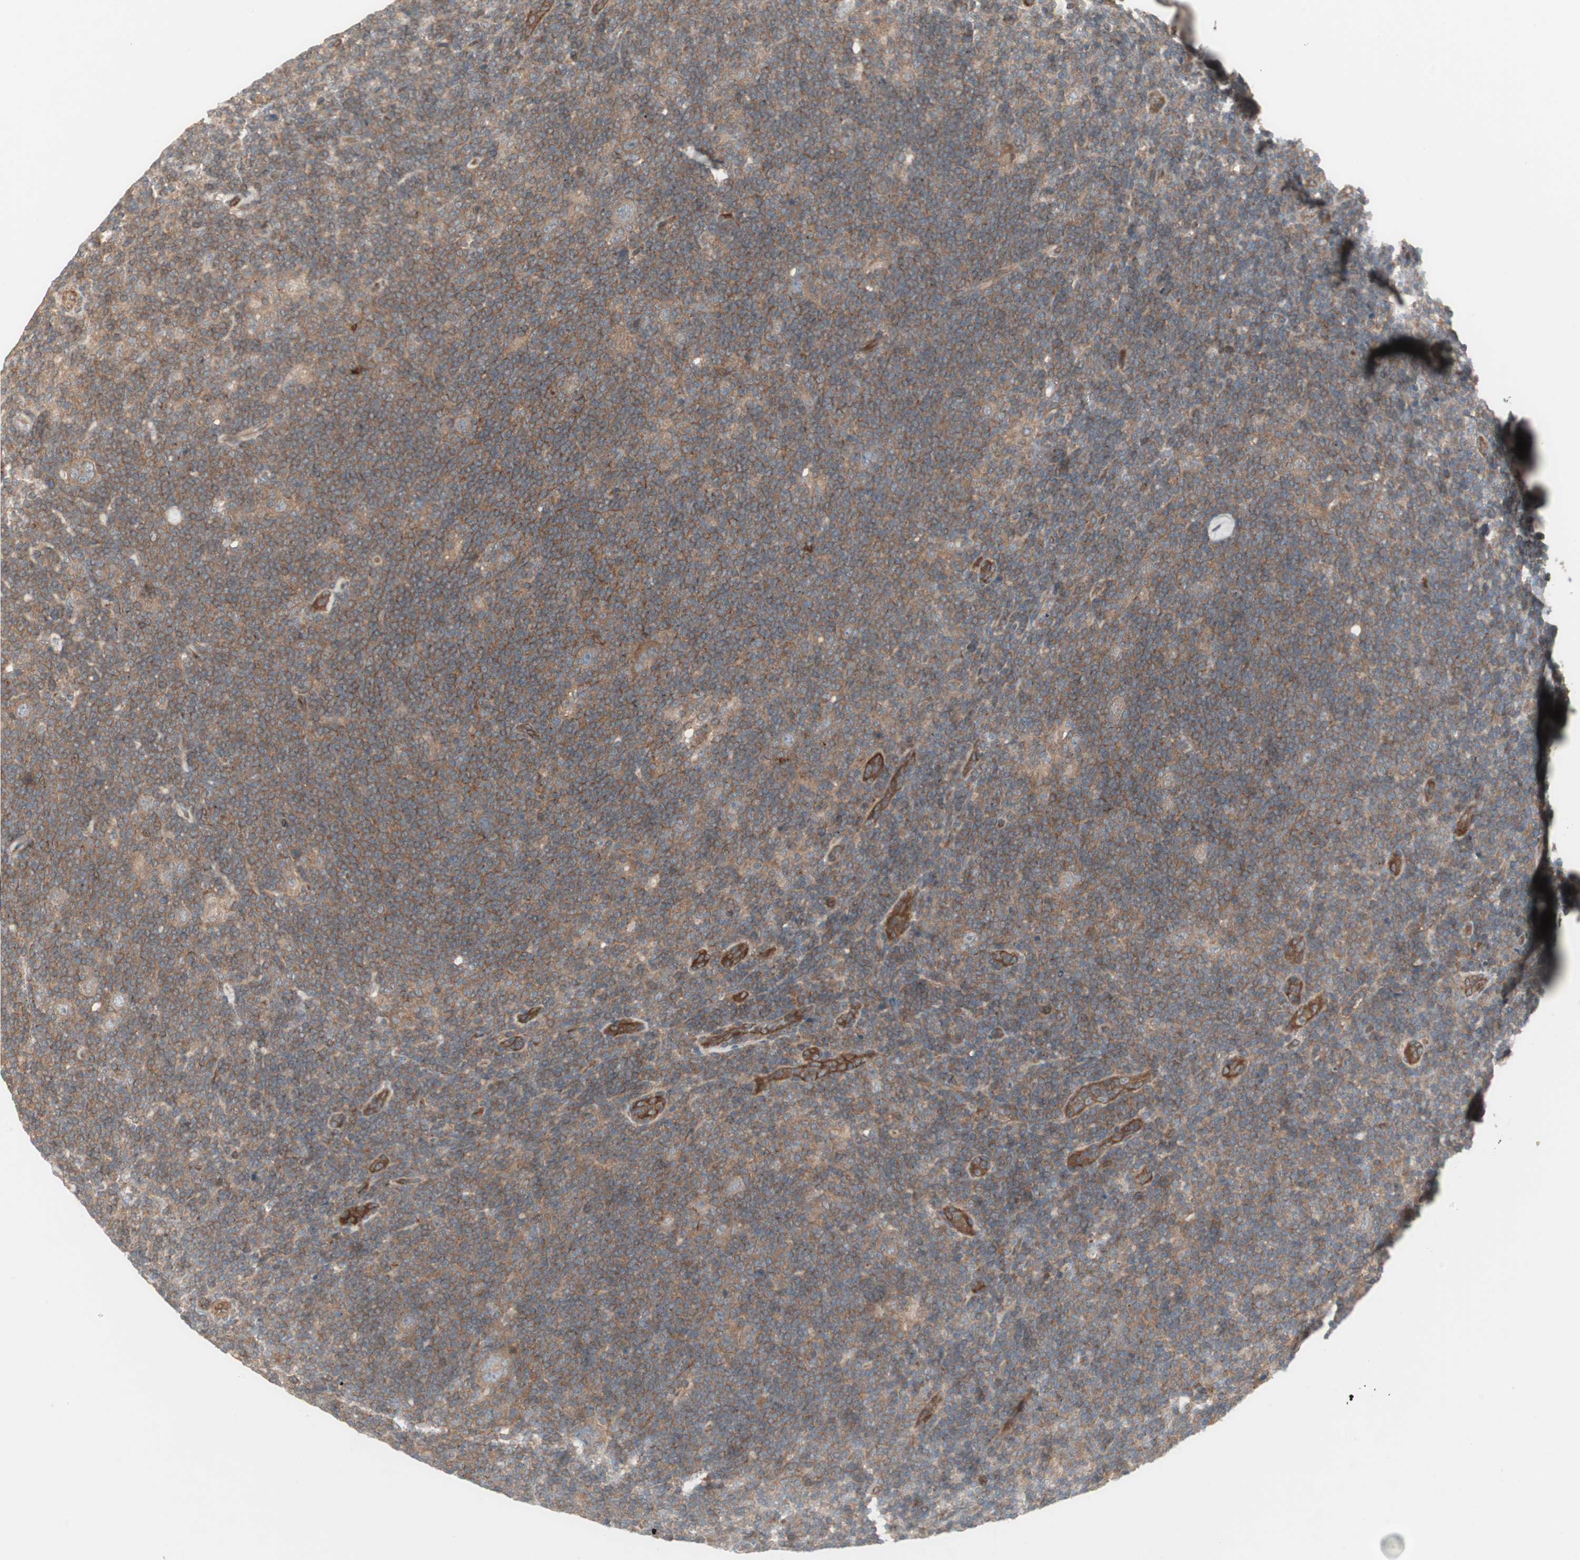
{"staining": {"intensity": "moderate", "quantity": ">75%", "location": "cytoplasmic/membranous"}, "tissue": "lymphoma", "cell_type": "Tumor cells", "image_type": "cancer", "snomed": [{"axis": "morphology", "description": "Hodgkin's disease, NOS"}, {"axis": "topography", "description": "Lymph node"}], "caption": "Protein expression analysis of human Hodgkin's disease reveals moderate cytoplasmic/membranous expression in about >75% of tumor cells.", "gene": "PFDN1", "patient": {"sex": "female", "age": 57}}